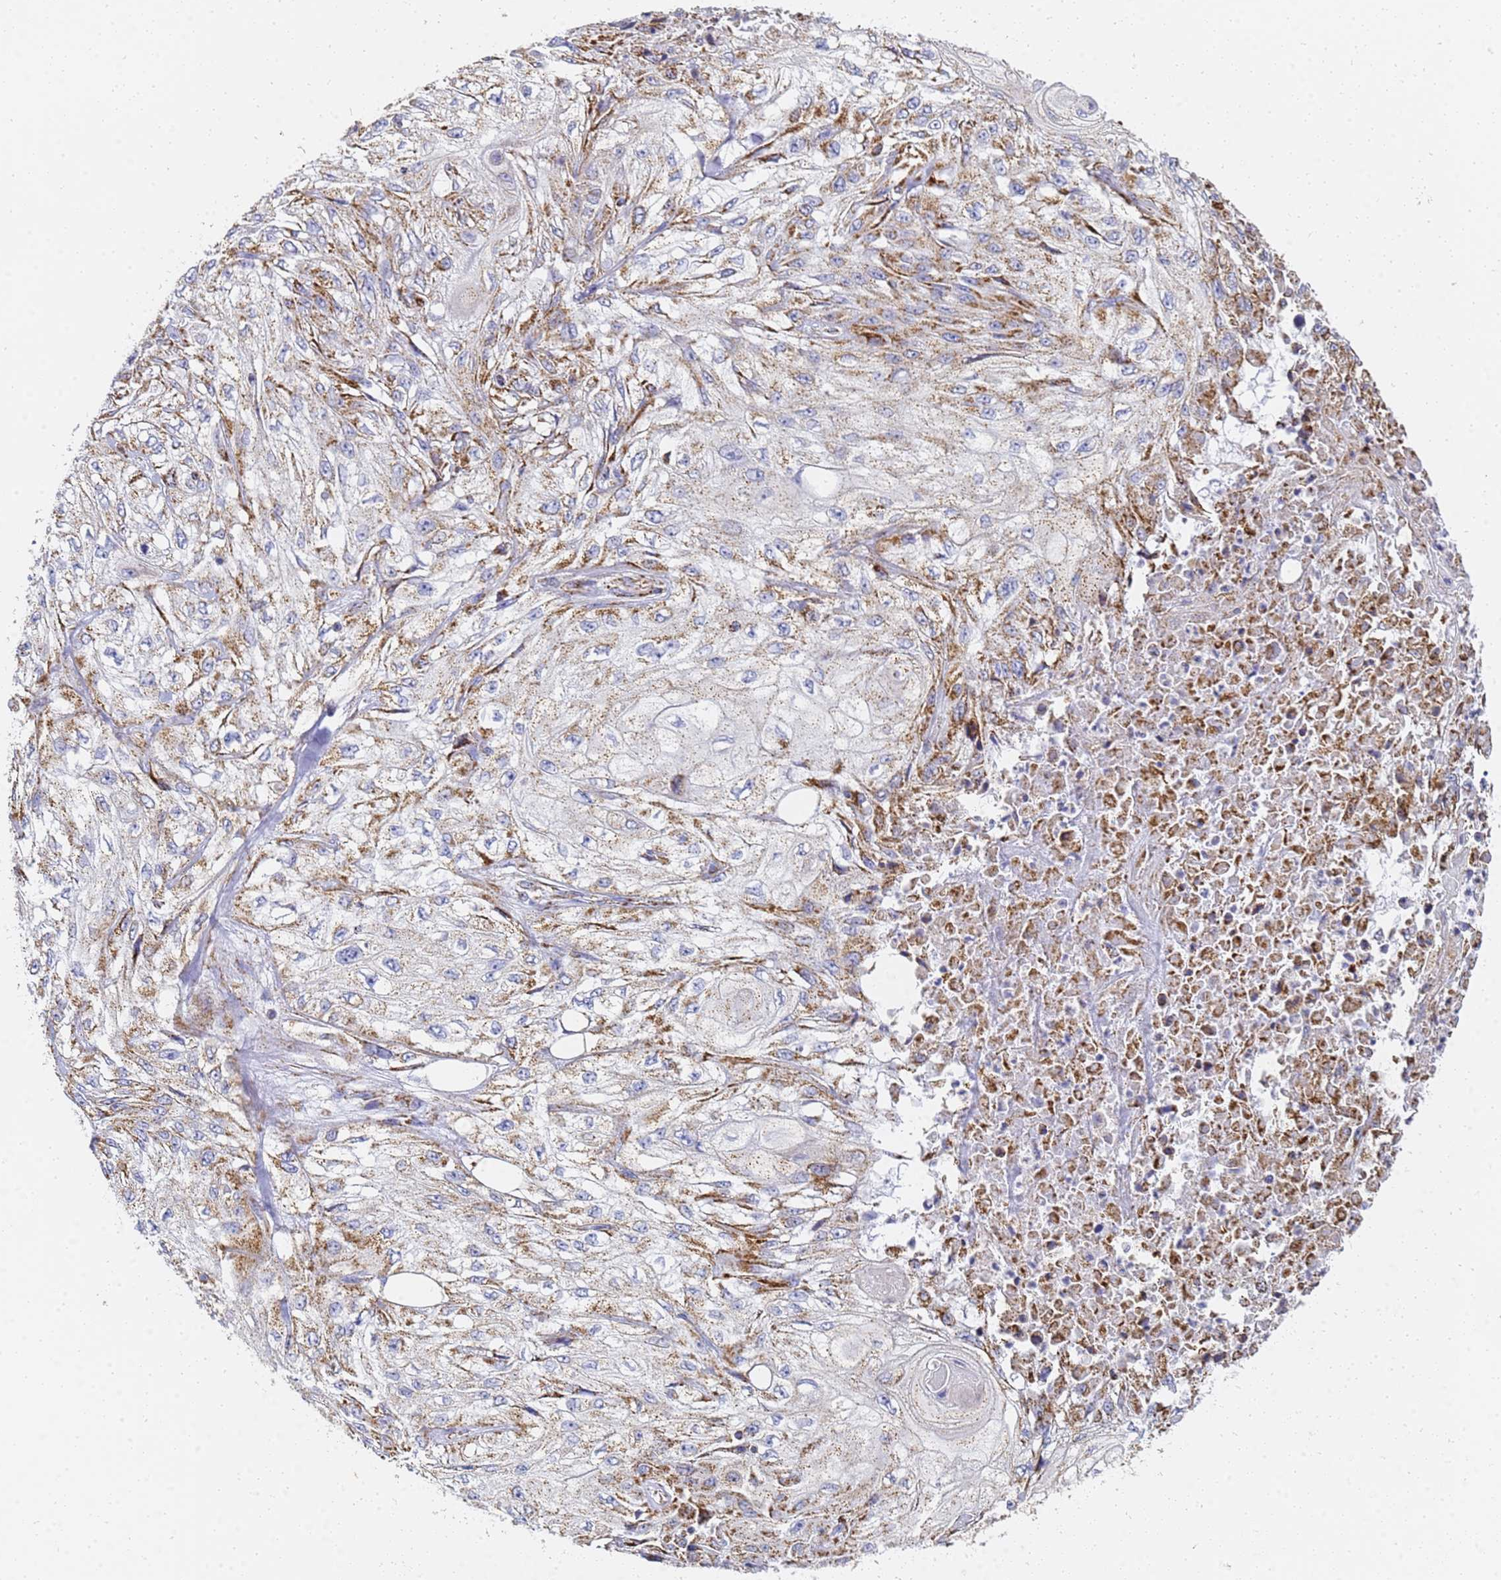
{"staining": {"intensity": "moderate", "quantity": ">75%", "location": "cytoplasmic/membranous"}, "tissue": "skin cancer", "cell_type": "Tumor cells", "image_type": "cancer", "snomed": [{"axis": "morphology", "description": "Squamous cell carcinoma, NOS"}, {"axis": "morphology", "description": "Squamous cell carcinoma, metastatic, NOS"}, {"axis": "topography", "description": "Skin"}, {"axis": "topography", "description": "Lymph node"}], "caption": "Immunohistochemistry (IHC) histopathology image of skin cancer stained for a protein (brown), which demonstrates medium levels of moderate cytoplasmic/membranous positivity in approximately >75% of tumor cells.", "gene": "CNIH4", "patient": {"sex": "male", "age": 75}}